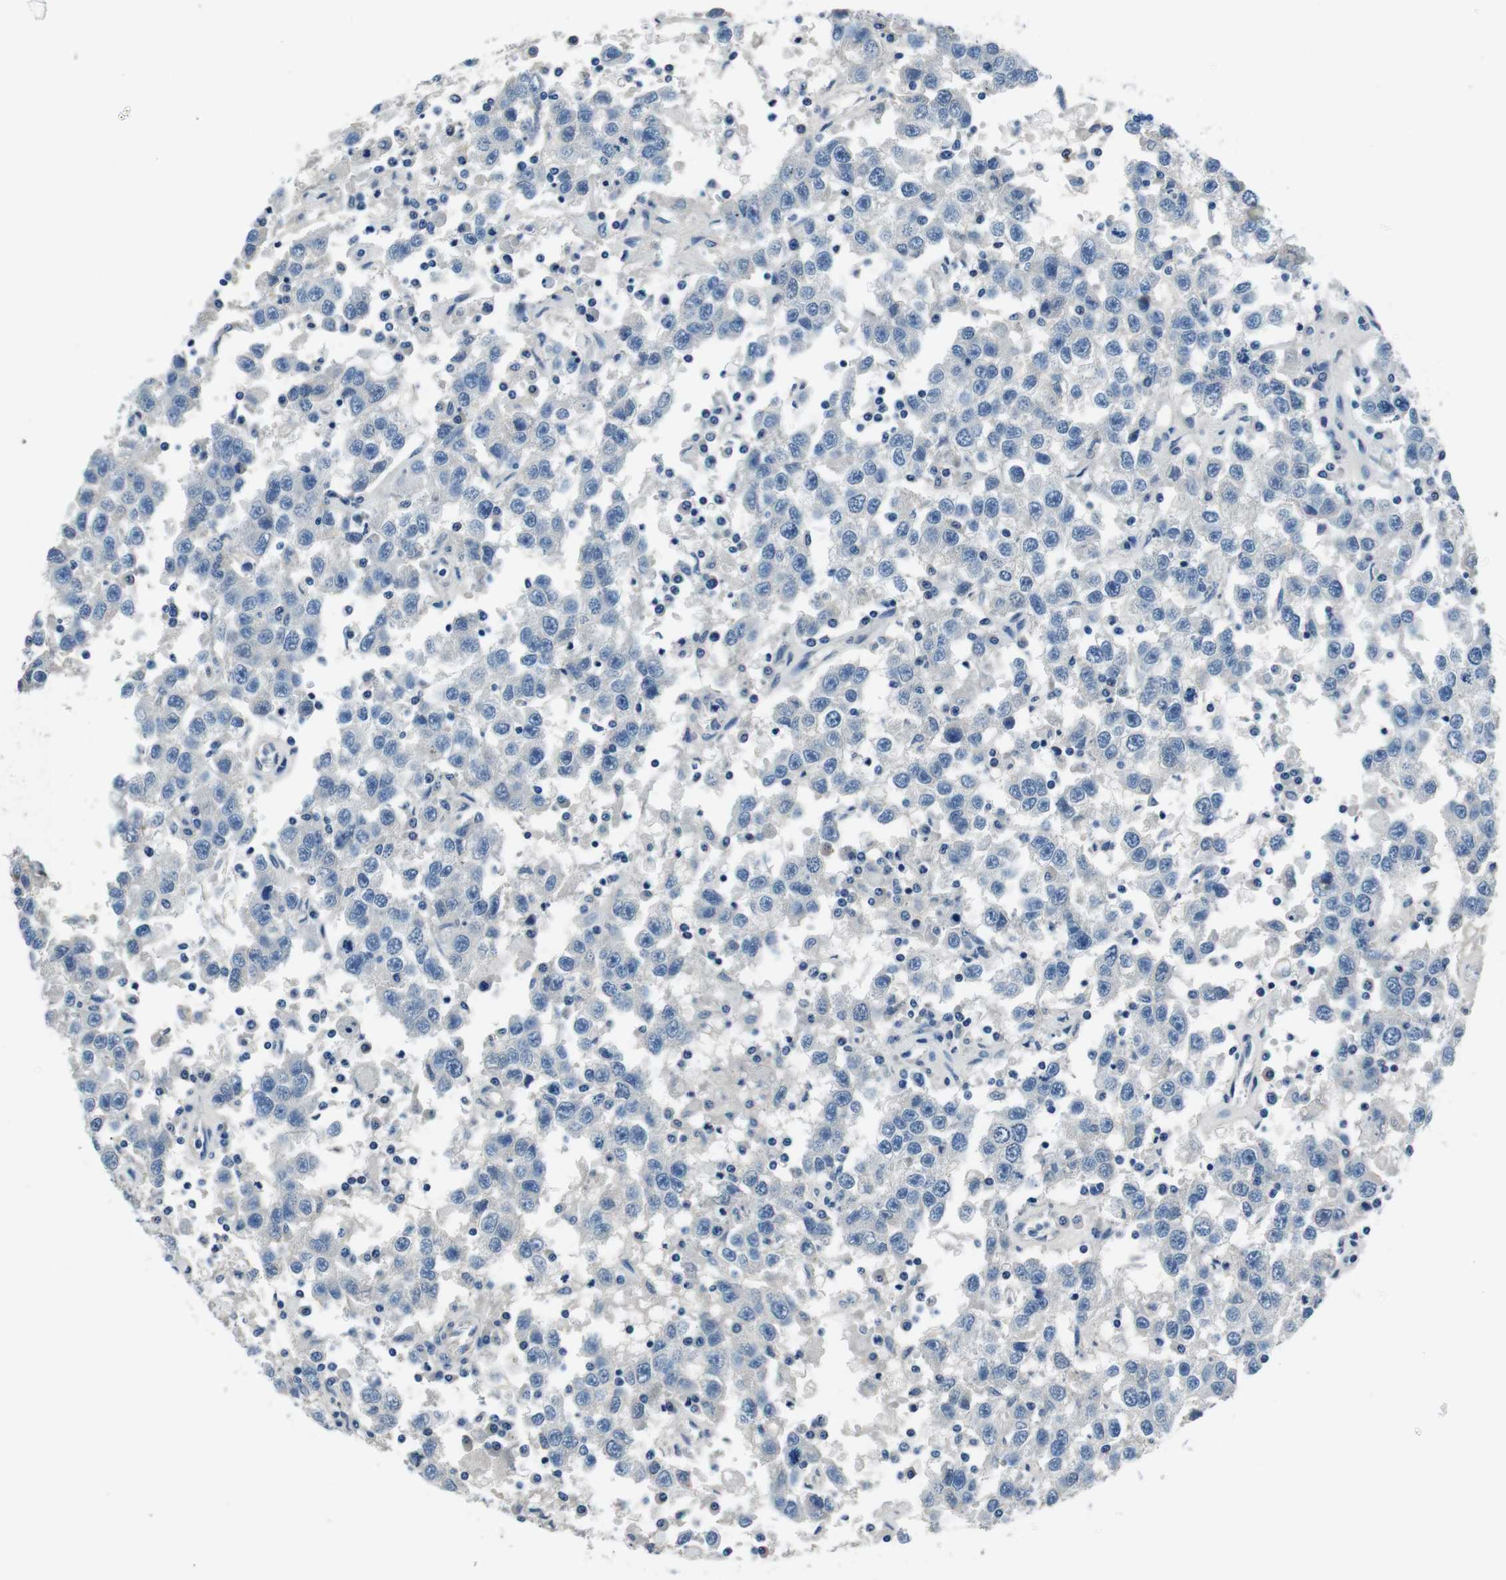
{"staining": {"intensity": "negative", "quantity": "none", "location": "none"}, "tissue": "testis cancer", "cell_type": "Tumor cells", "image_type": "cancer", "snomed": [{"axis": "morphology", "description": "Seminoma, NOS"}, {"axis": "topography", "description": "Testis"}], "caption": "Testis seminoma was stained to show a protein in brown. There is no significant staining in tumor cells.", "gene": "CASQ1", "patient": {"sex": "male", "age": 41}}